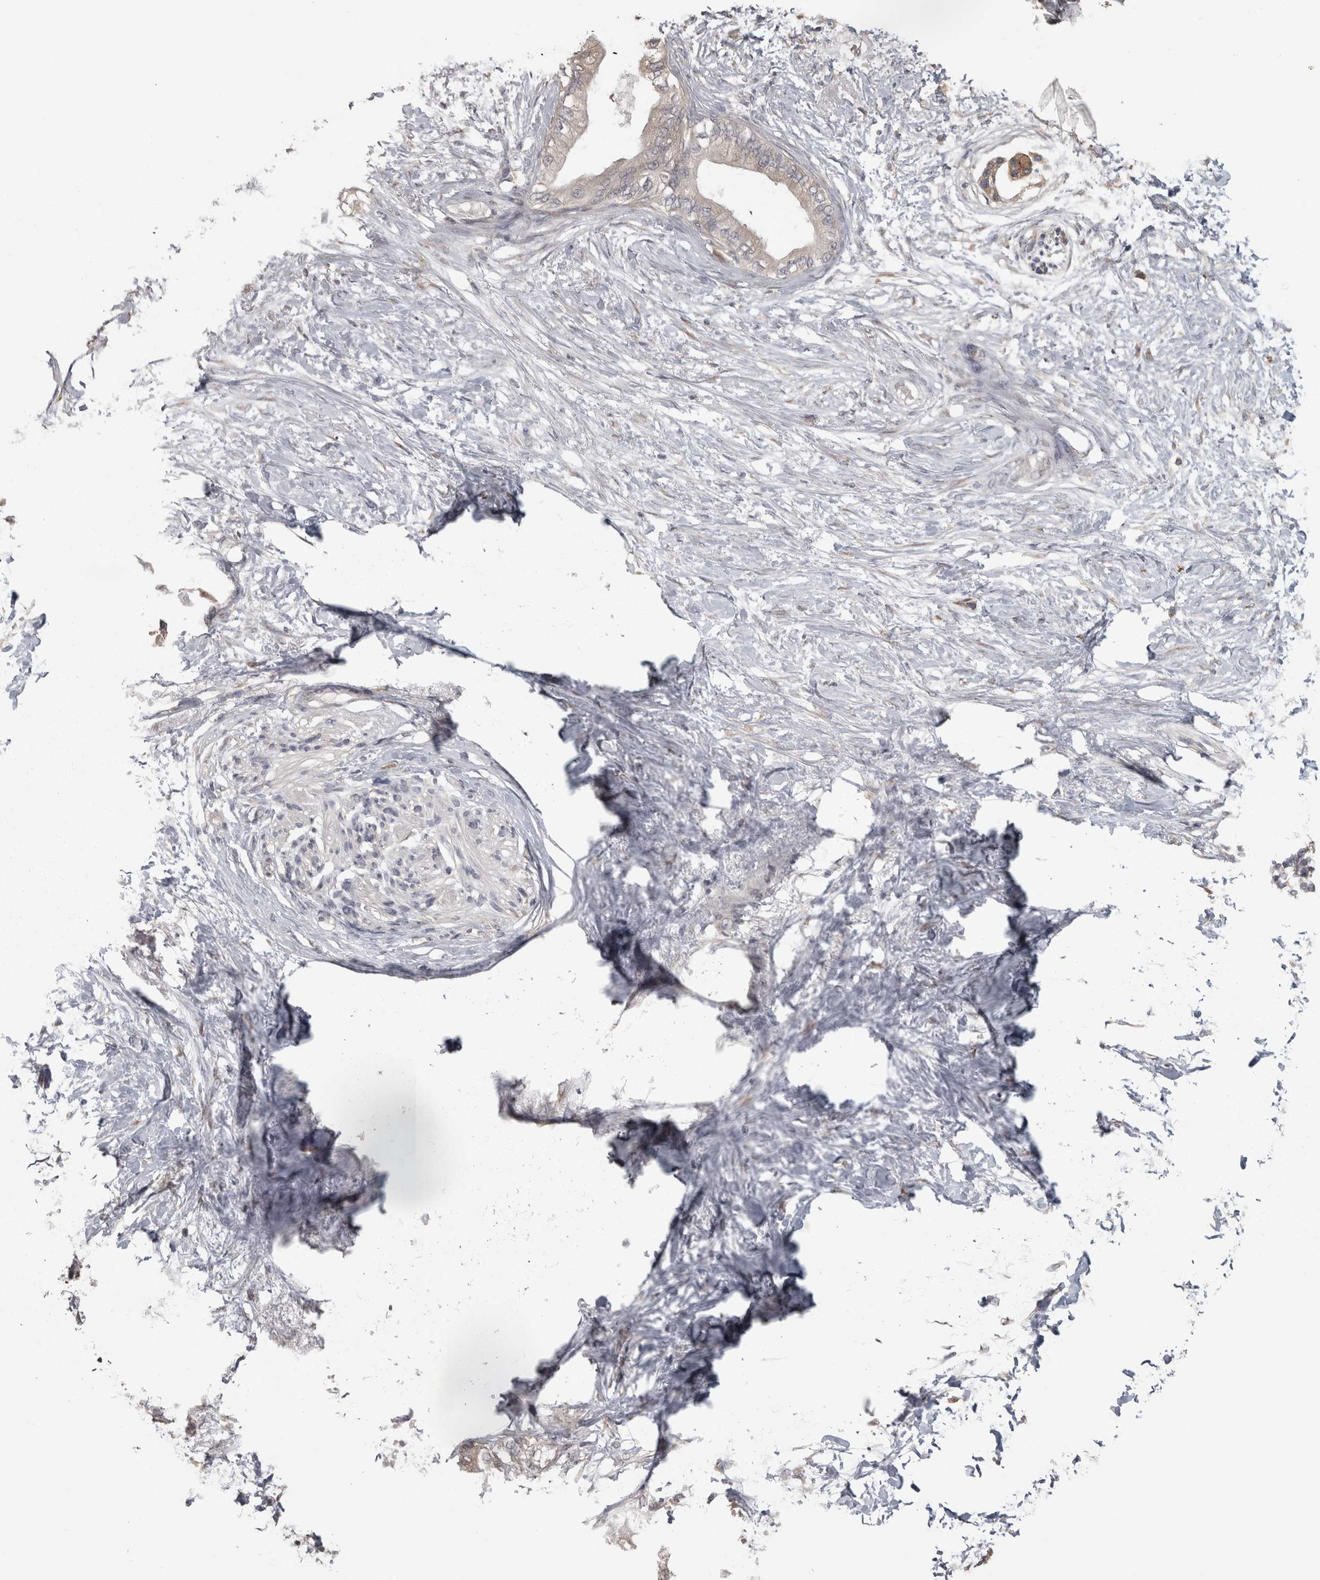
{"staining": {"intensity": "negative", "quantity": "none", "location": "none"}, "tissue": "pancreatic cancer", "cell_type": "Tumor cells", "image_type": "cancer", "snomed": [{"axis": "morphology", "description": "Normal tissue, NOS"}, {"axis": "morphology", "description": "Adenocarcinoma, NOS"}, {"axis": "topography", "description": "Pancreas"}, {"axis": "topography", "description": "Duodenum"}], "caption": "This is an immunohistochemistry micrograph of human pancreatic cancer (adenocarcinoma). There is no positivity in tumor cells.", "gene": "RAB29", "patient": {"sex": "female", "age": 60}}